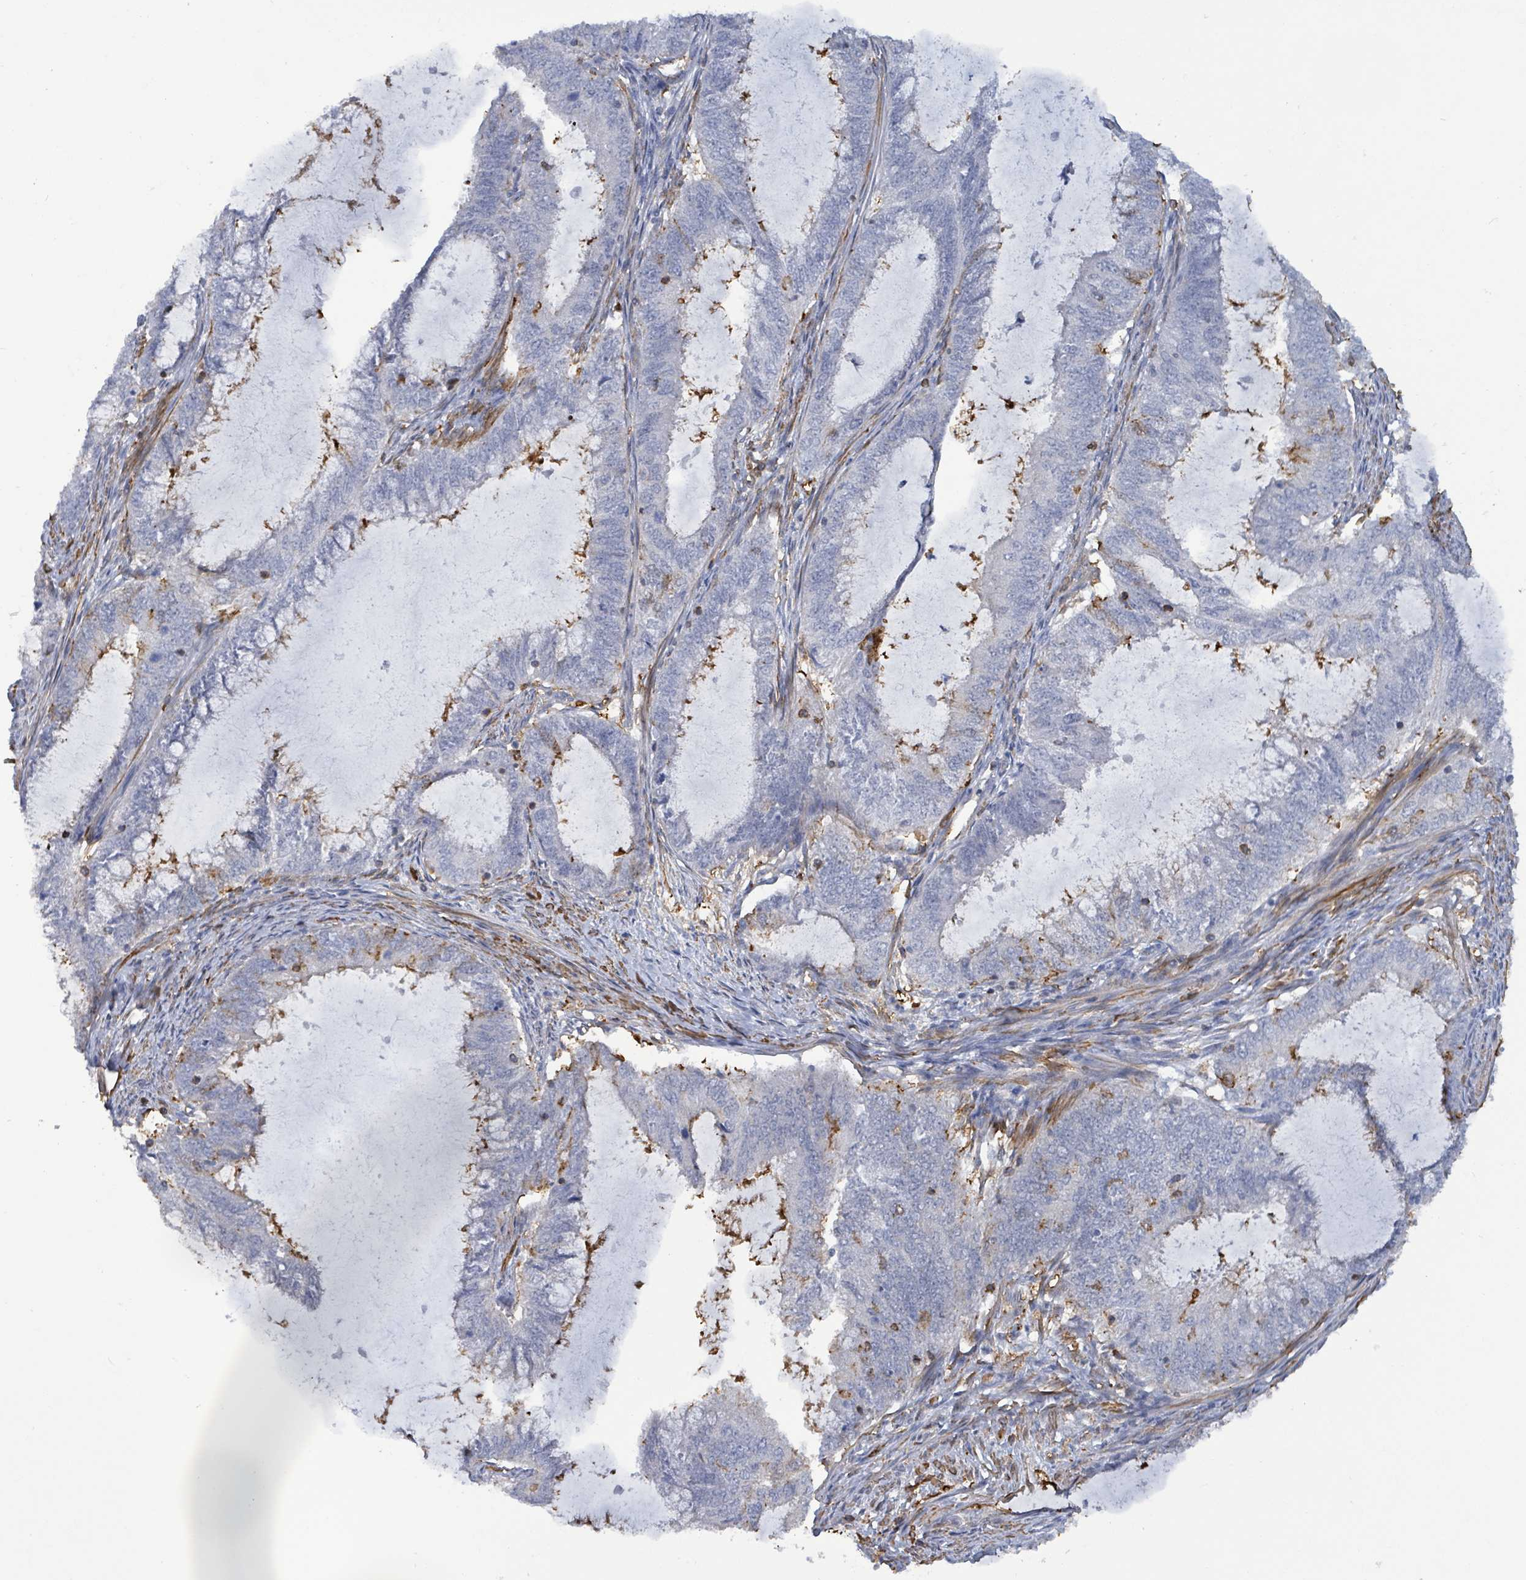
{"staining": {"intensity": "moderate", "quantity": "<25%", "location": "cytoplasmic/membranous"}, "tissue": "endometrial cancer", "cell_type": "Tumor cells", "image_type": "cancer", "snomed": [{"axis": "morphology", "description": "Adenocarcinoma, NOS"}, {"axis": "topography", "description": "Endometrium"}], "caption": "Endometrial adenocarcinoma stained with a brown dye shows moderate cytoplasmic/membranous positive expression in approximately <25% of tumor cells.", "gene": "PRKRIP1", "patient": {"sex": "female", "age": 51}}